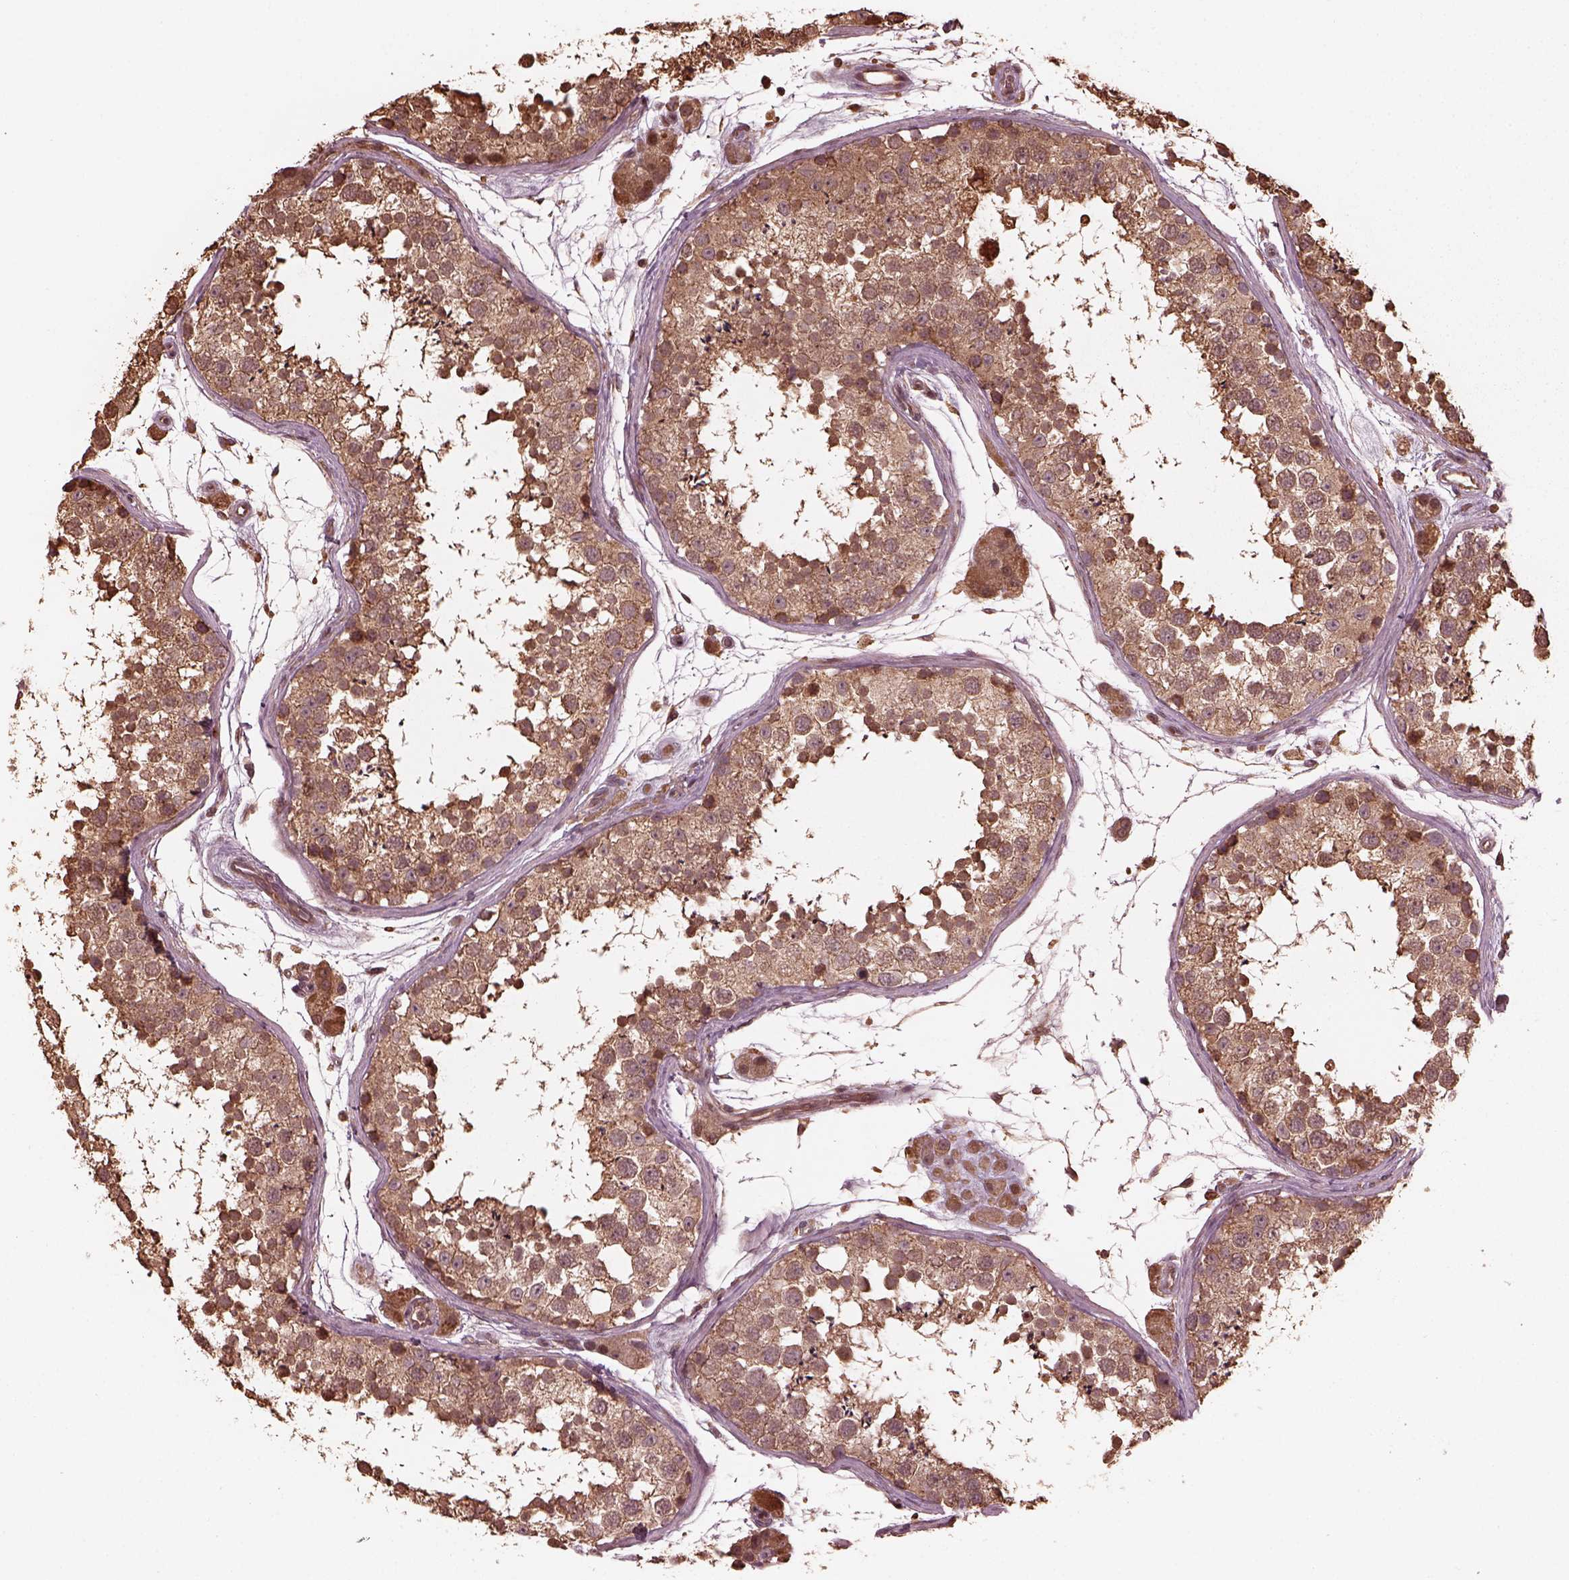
{"staining": {"intensity": "moderate", "quantity": ">75%", "location": "cytoplasmic/membranous"}, "tissue": "testis", "cell_type": "Cells in seminiferous ducts", "image_type": "normal", "snomed": [{"axis": "morphology", "description": "Normal tissue, NOS"}, {"axis": "topography", "description": "Testis"}], "caption": "IHC (DAB) staining of unremarkable human testis demonstrates moderate cytoplasmic/membranous protein expression in about >75% of cells in seminiferous ducts. (DAB = brown stain, brightfield microscopy at high magnification).", "gene": "ZNF292", "patient": {"sex": "male", "age": 41}}